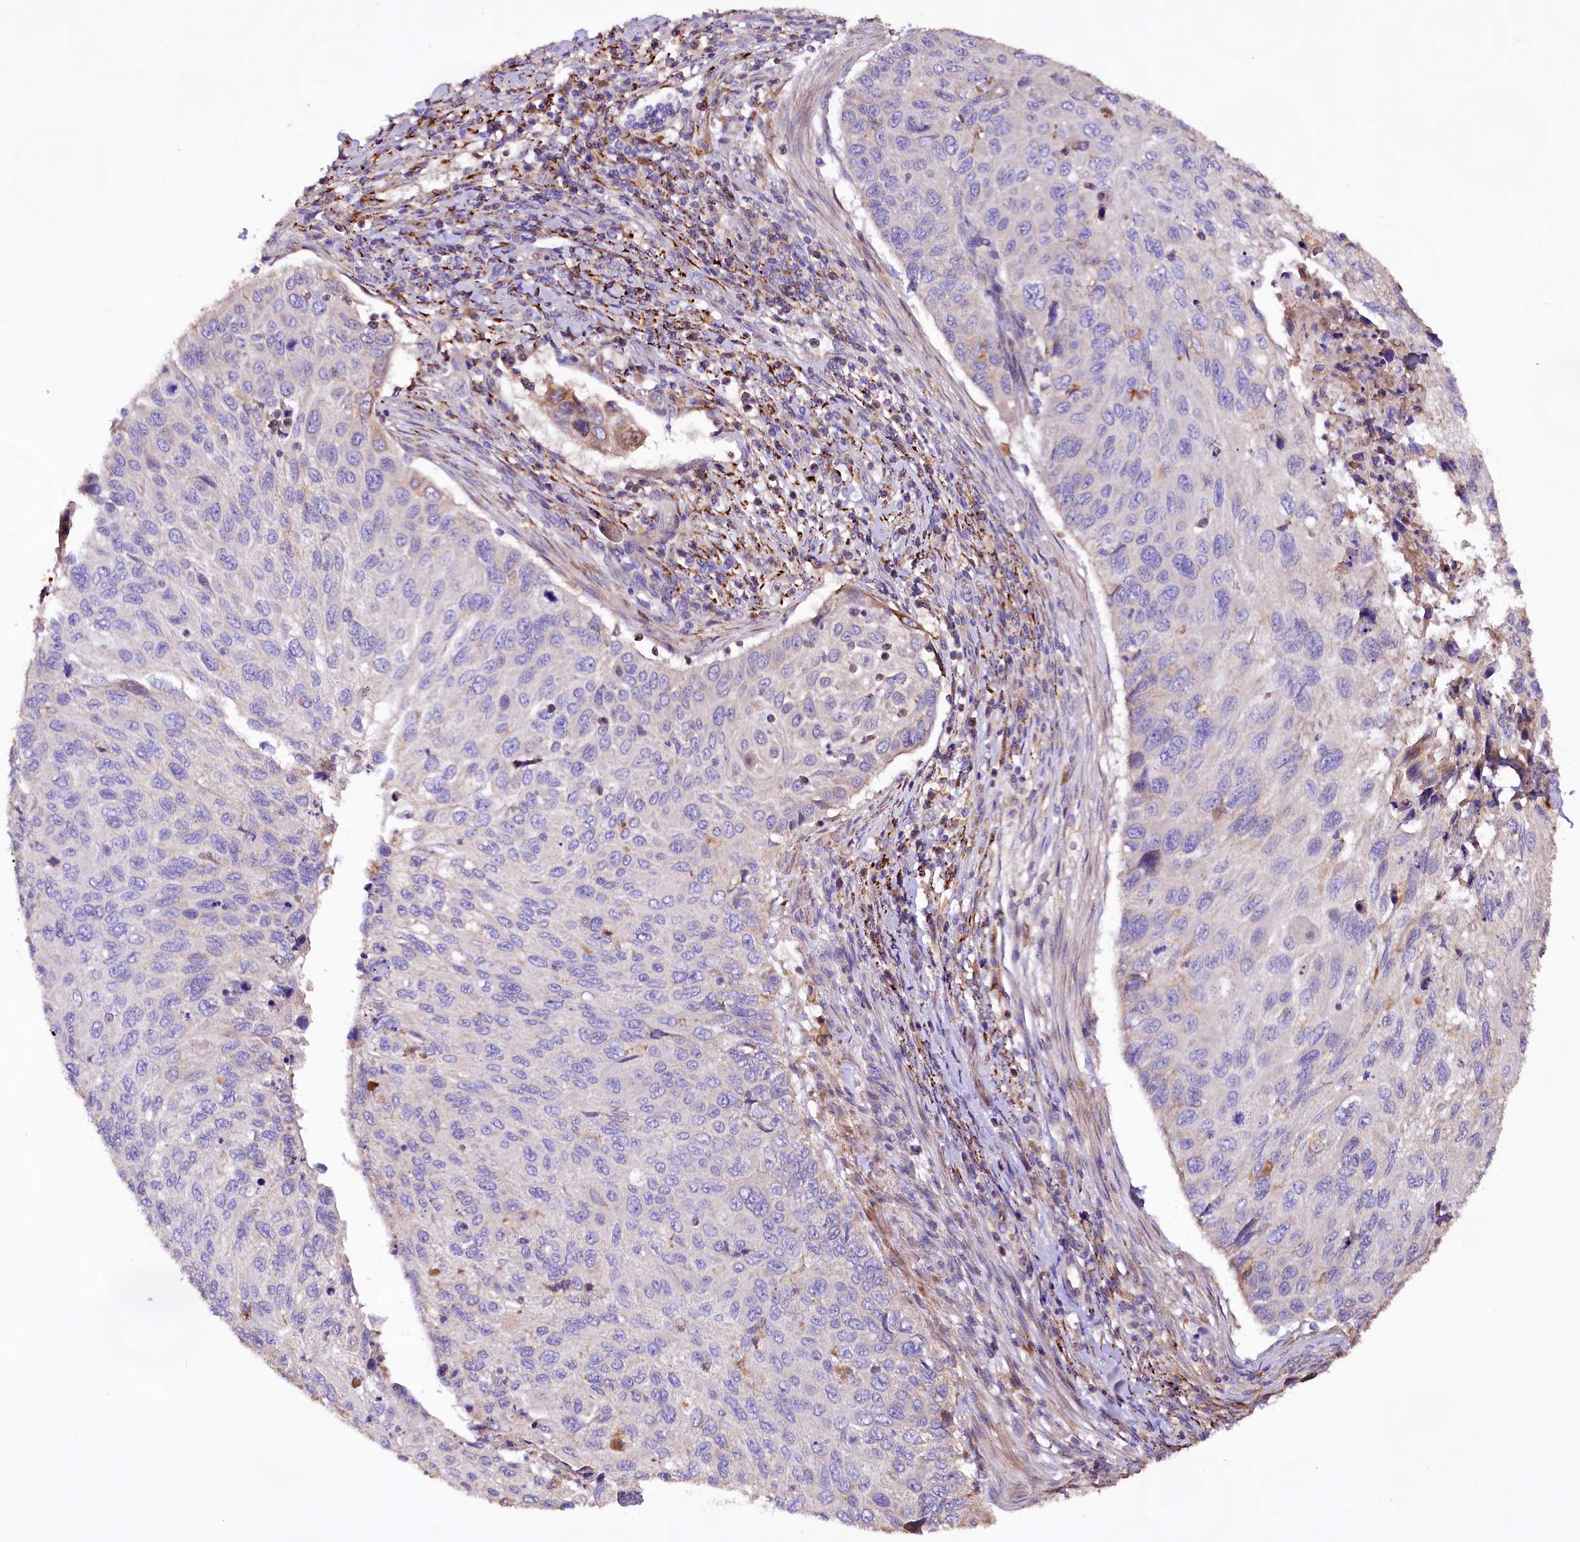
{"staining": {"intensity": "negative", "quantity": "none", "location": "none"}, "tissue": "cervical cancer", "cell_type": "Tumor cells", "image_type": "cancer", "snomed": [{"axis": "morphology", "description": "Squamous cell carcinoma, NOS"}, {"axis": "topography", "description": "Cervix"}], "caption": "IHC image of neoplastic tissue: squamous cell carcinoma (cervical) stained with DAB (3,3'-diaminobenzidine) demonstrates no significant protein expression in tumor cells. (DAB (3,3'-diaminobenzidine) immunohistochemistry (IHC) visualized using brightfield microscopy, high magnification).", "gene": "DMXL2", "patient": {"sex": "female", "age": 70}}